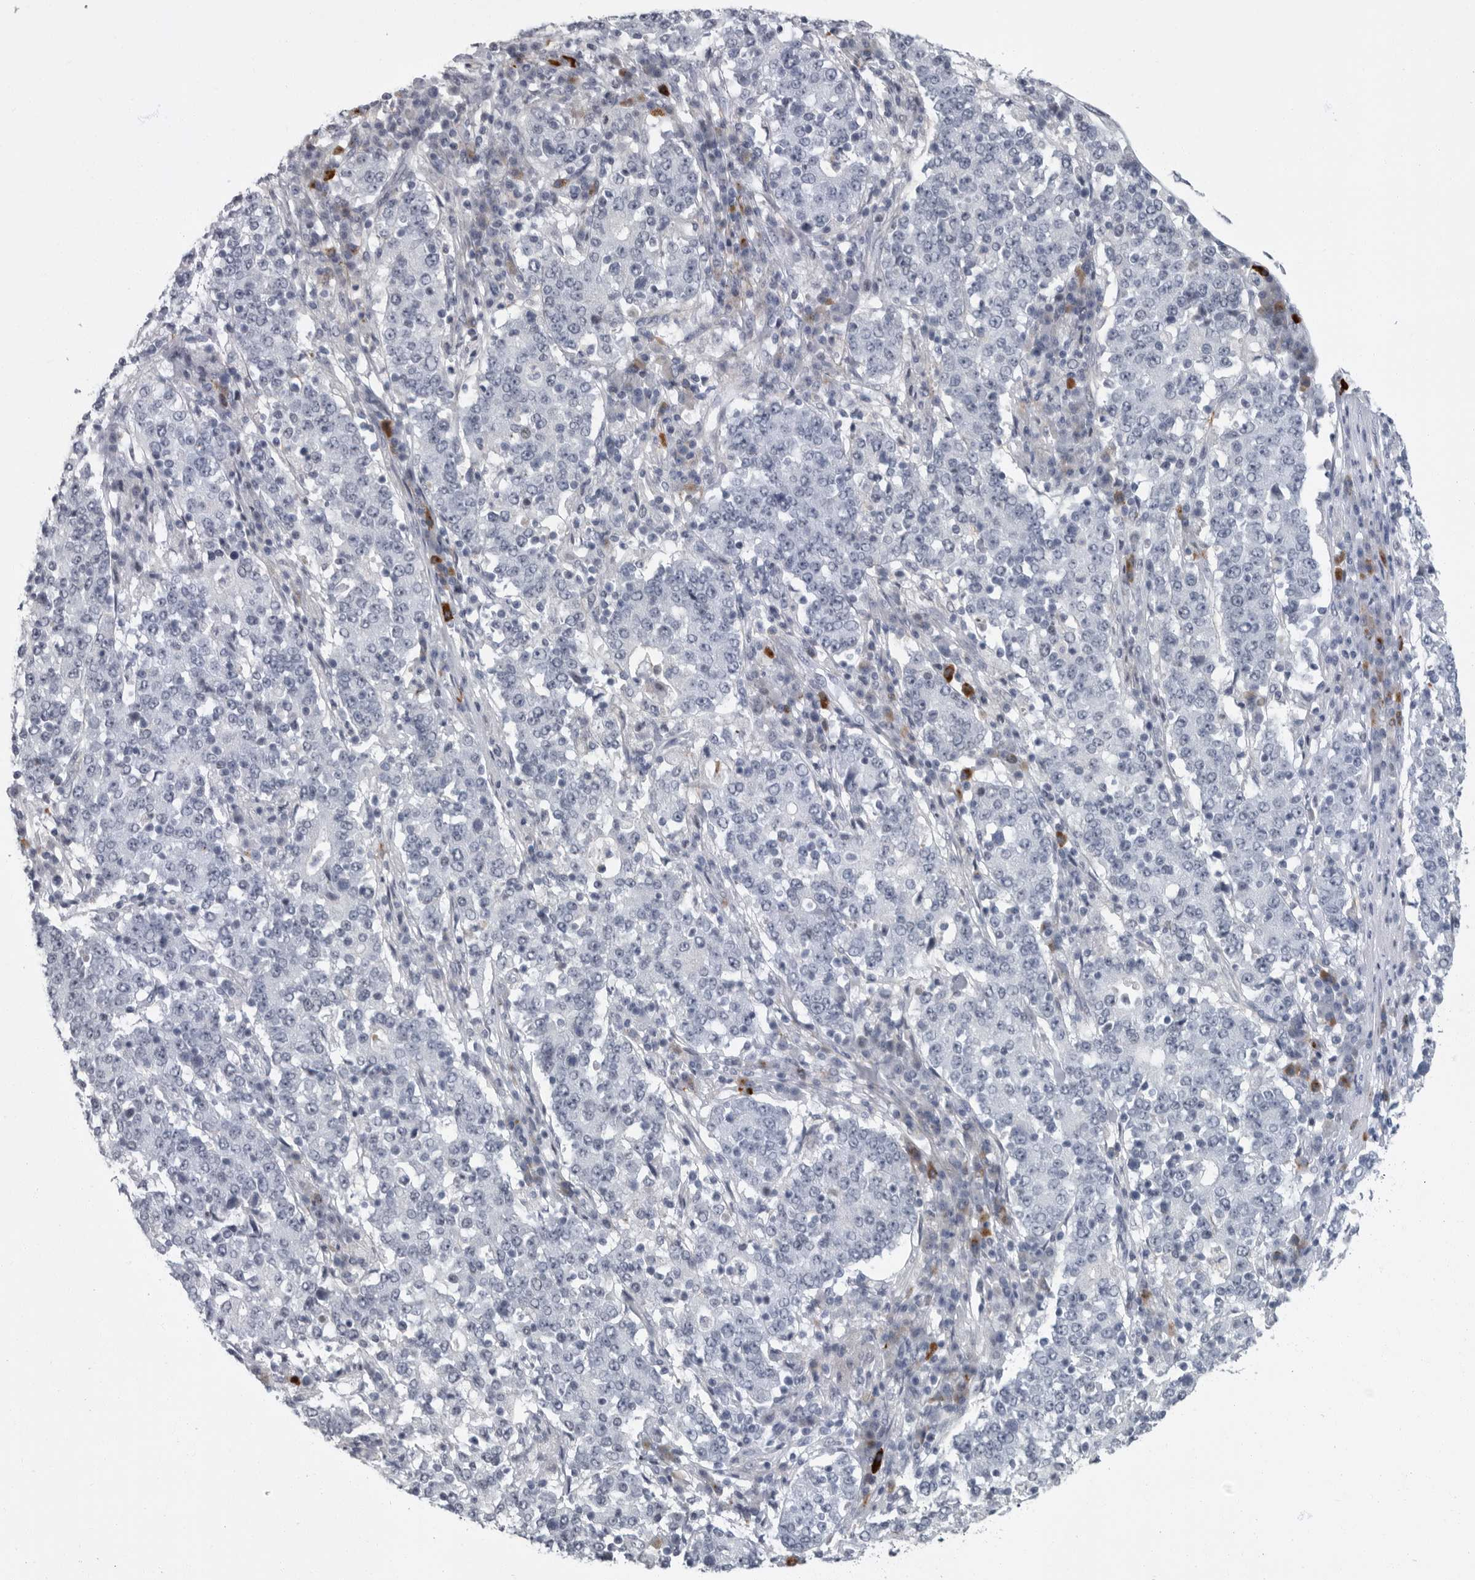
{"staining": {"intensity": "negative", "quantity": "none", "location": "none"}, "tissue": "stomach cancer", "cell_type": "Tumor cells", "image_type": "cancer", "snomed": [{"axis": "morphology", "description": "Adenocarcinoma, NOS"}, {"axis": "topography", "description": "Stomach"}], "caption": "A high-resolution image shows immunohistochemistry (IHC) staining of stomach cancer, which shows no significant expression in tumor cells.", "gene": "SLC25A39", "patient": {"sex": "male", "age": 59}}